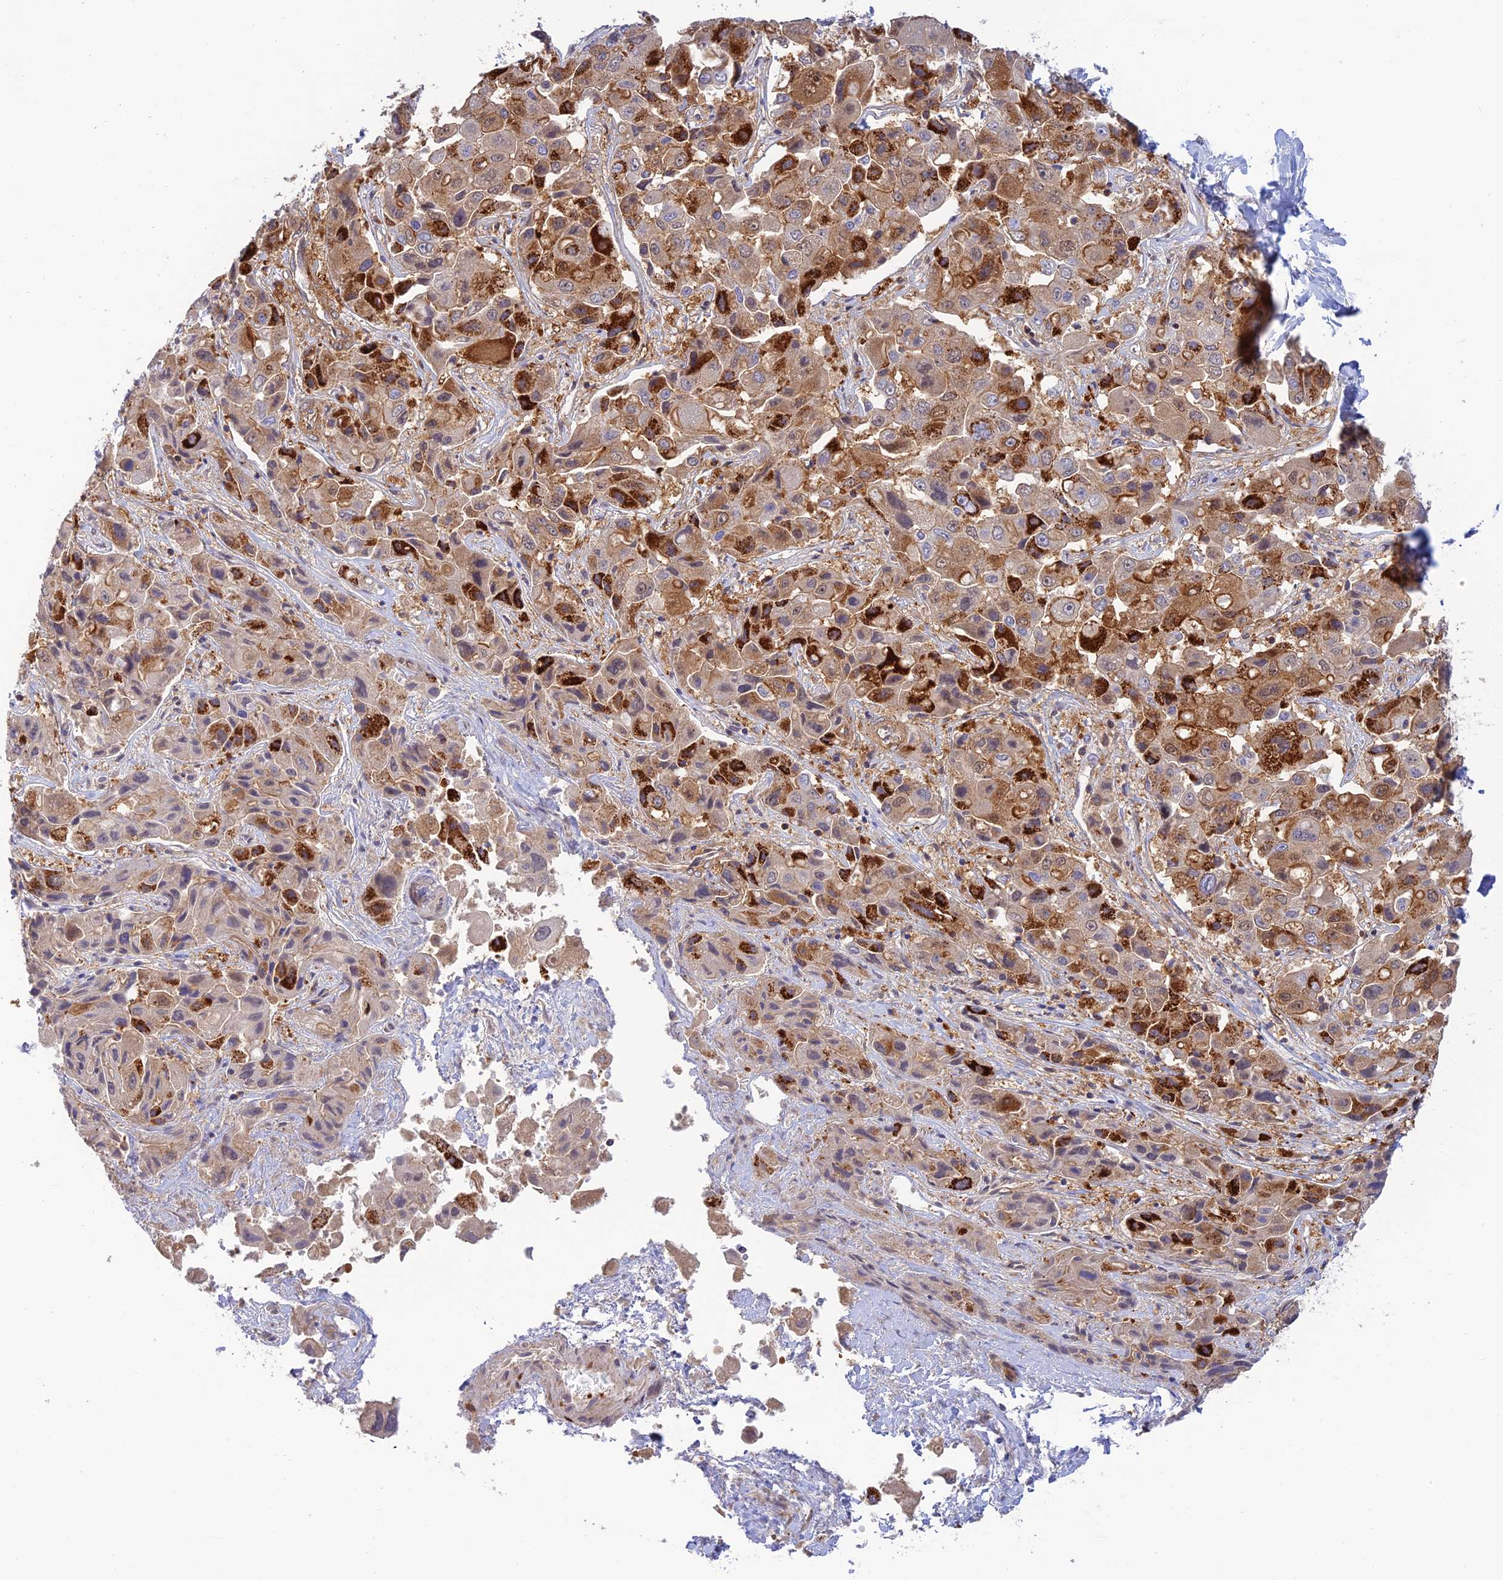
{"staining": {"intensity": "moderate", "quantity": "25%-75%", "location": "cytoplasmic/membranous,nuclear"}, "tissue": "liver cancer", "cell_type": "Tumor cells", "image_type": "cancer", "snomed": [{"axis": "morphology", "description": "Cholangiocarcinoma"}, {"axis": "topography", "description": "Liver"}], "caption": "Liver cancer was stained to show a protein in brown. There is medium levels of moderate cytoplasmic/membranous and nuclear positivity in about 25%-75% of tumor cells. Nuclei are stained in blue.", "gene": "PPP1R12C", "patient": {"sex": "male", "age": 67}}